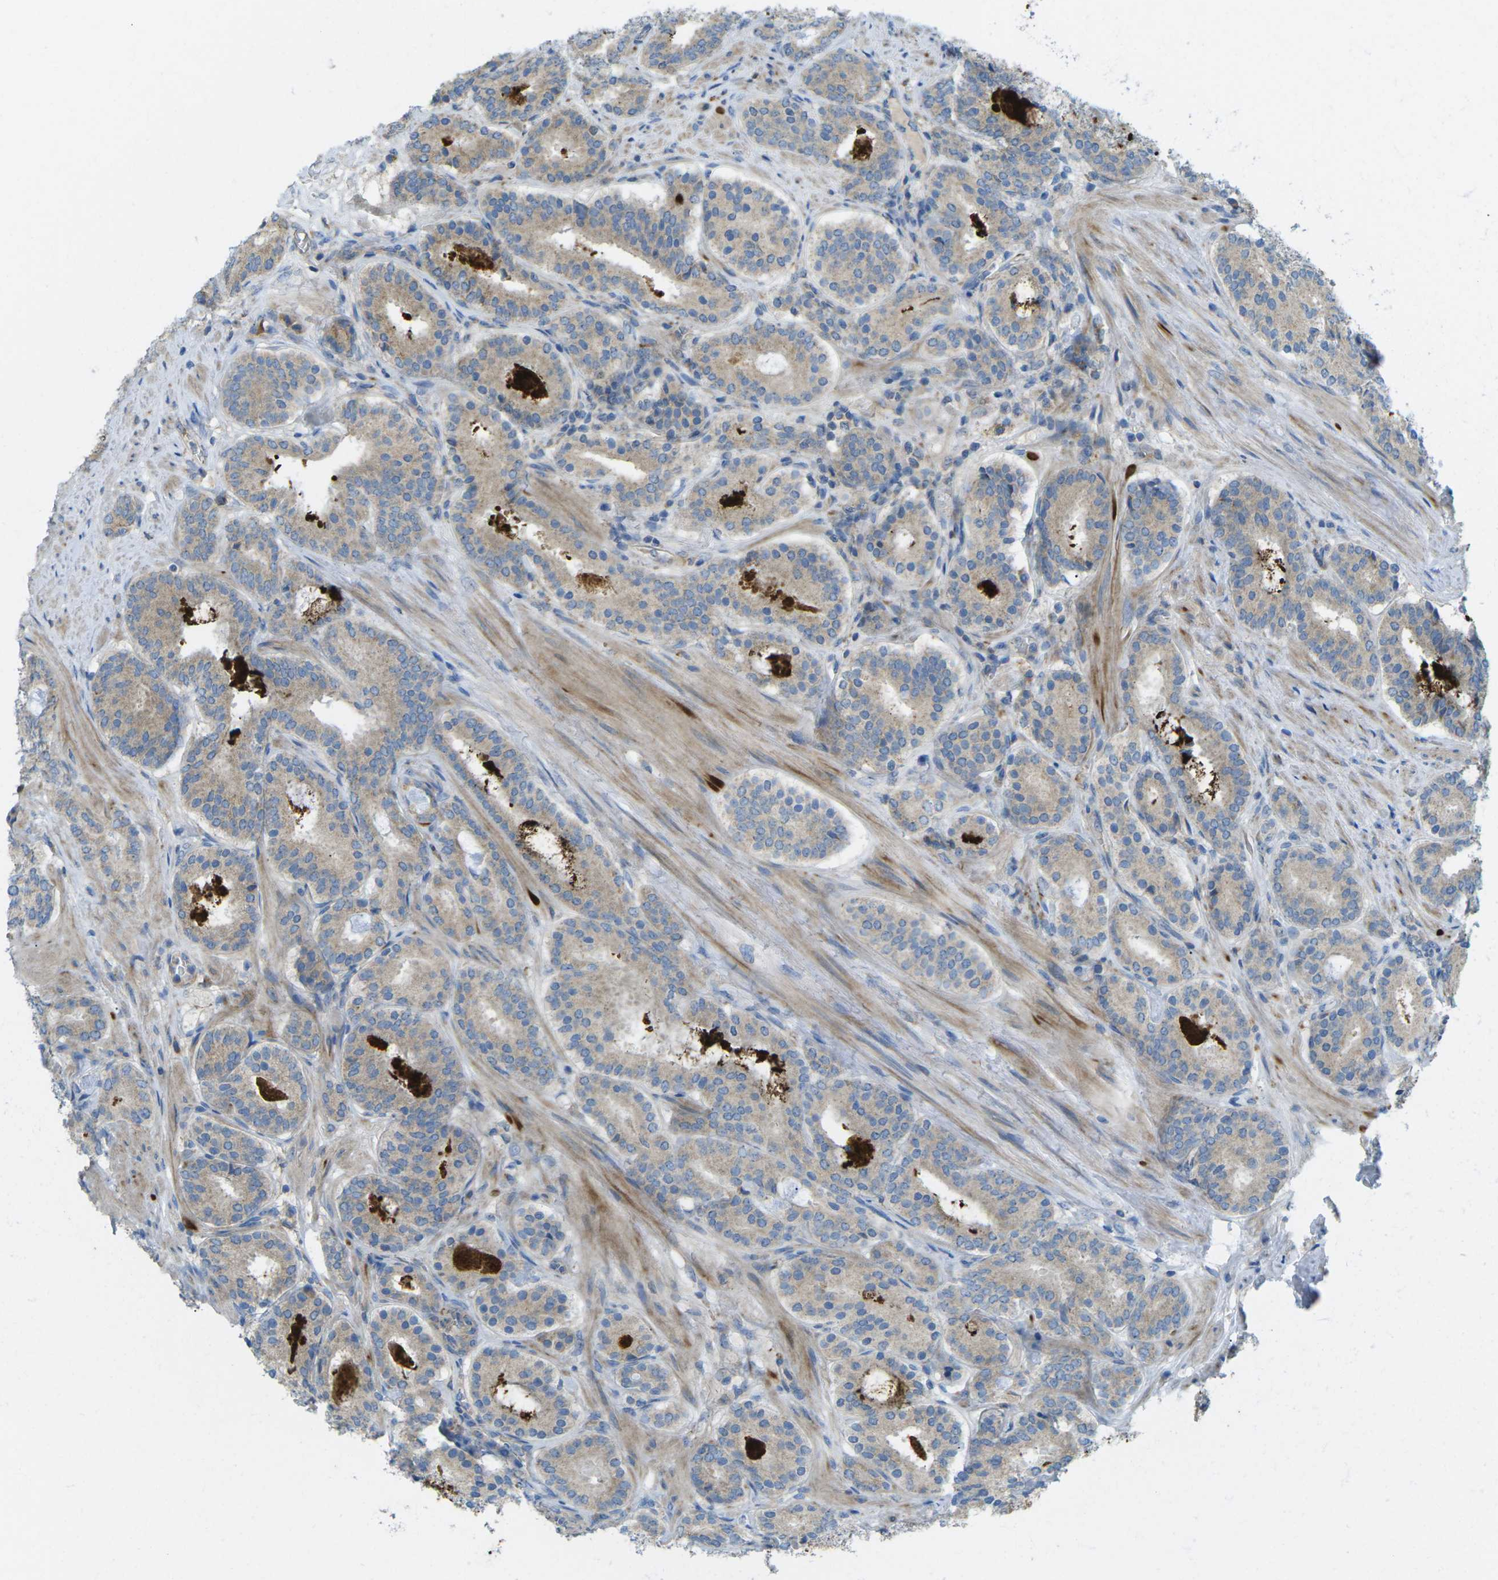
{"staining": {"intensity": "weak", "quantity": "25%-75%", "location": "cytoplasmic/membranous"}, "tissue": "prostate cancer", "cell_type": "Tumor cells", "image_type": "cancer", "snomed": [{"axis": "morphology", "description": "Adenocarcinoma, Low grade"}, {"axis": "topography", "description": "Prostate"}], "caption": "Weak cytoplasmic/membranous expression is appreciated in approximately 25%-75% of tumor cells in prostate cancer. (DAB (3,3'-diaminobenzidine) = brown stain, brightfield microscopy at high magnification).", "gene": "MYLK4", "patient": {"sex": "male", "age": 69}}